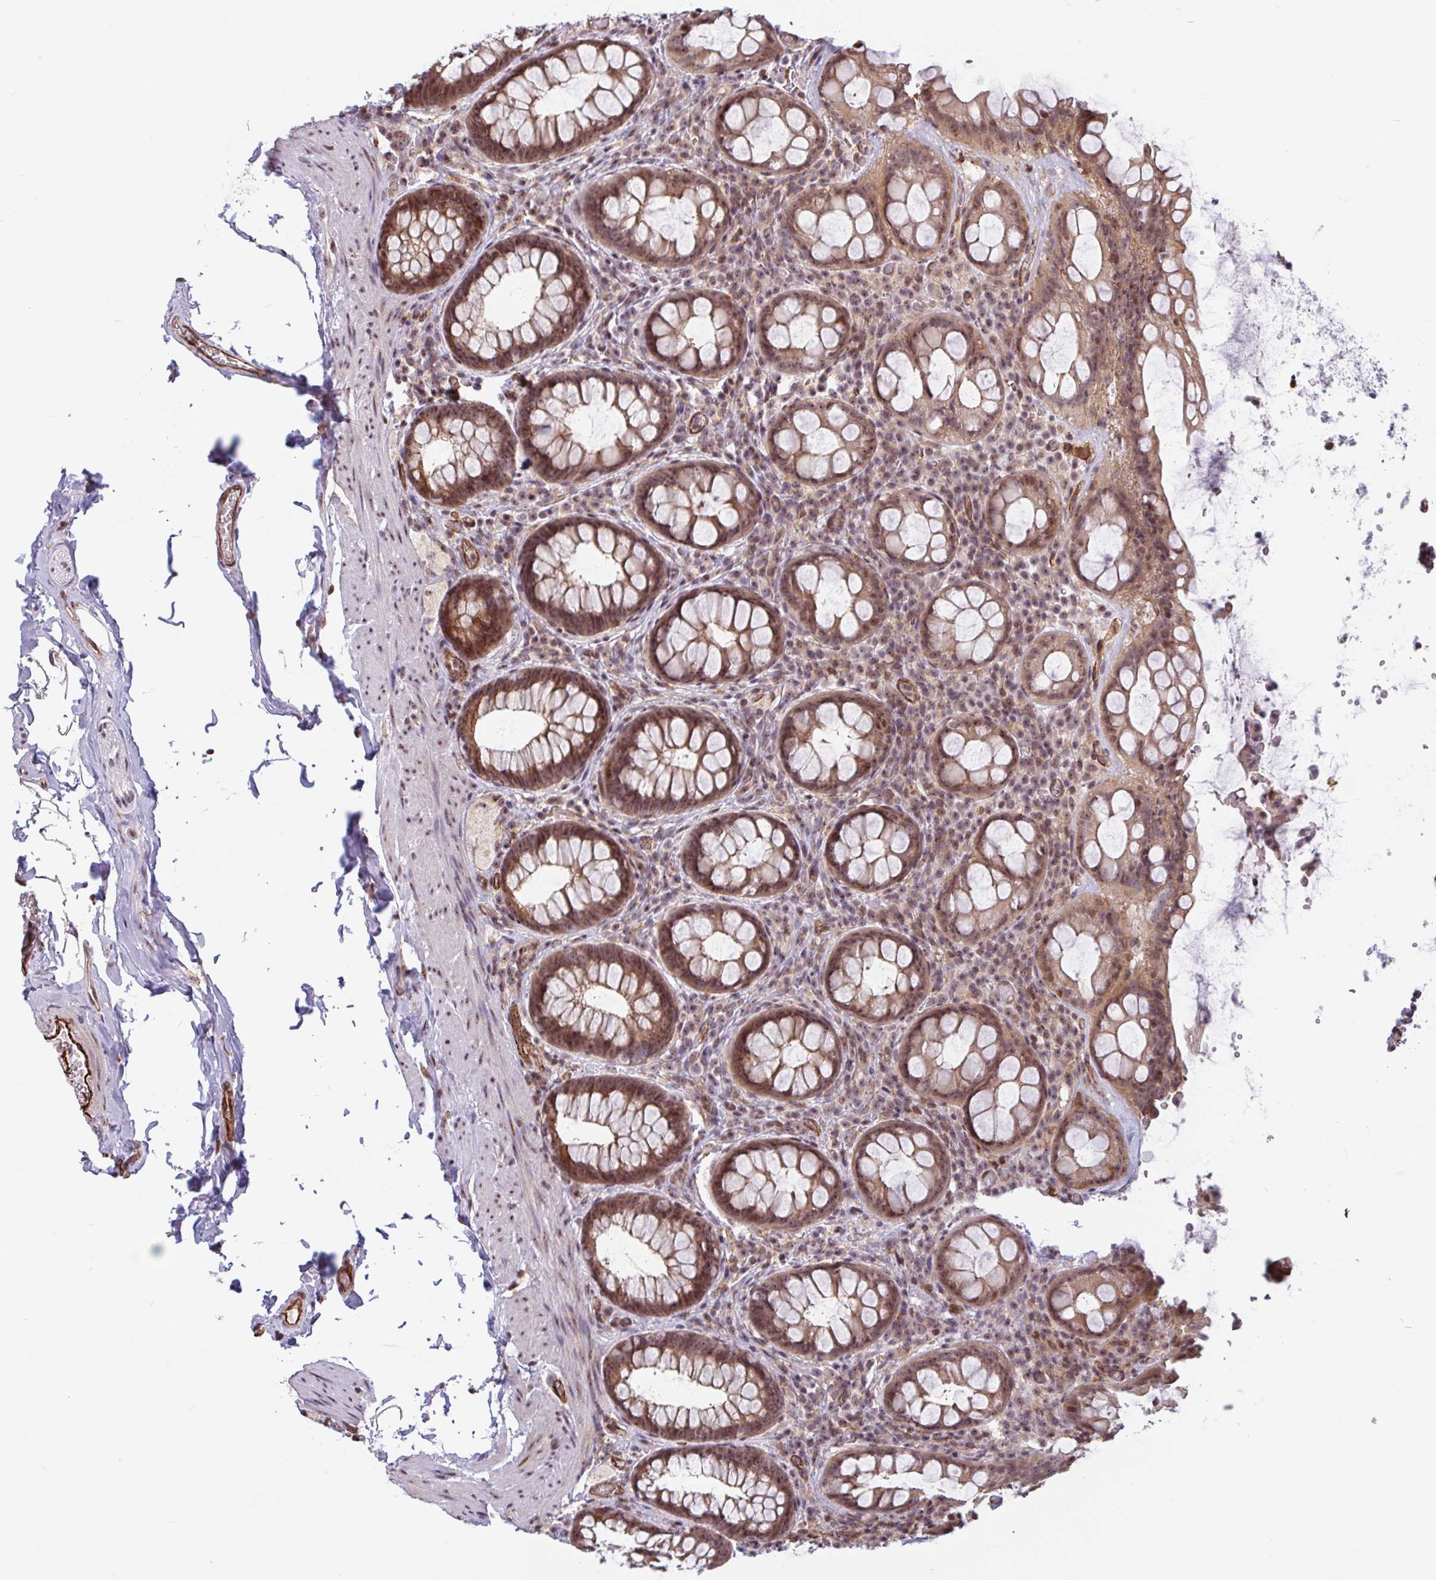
{"staining": {"intensity": "moderate", "quantity": ">75%", "location": "cytoplasmic/membranous,nuclear"}, "tissue": "rectum", "cell_type": "Glandular cells", "image_type": "normal", "snomed": [{"axis": "morphology", "description": "Normal tissue, NOS"}, {"axis": "topography", "description": "Rectum"}], "caption": "Glandular cells exhibit medium levels of moderate cytoplasmic/membranous,nuclear staining in approximately >75% of cells in unremarkable human rectum.", "gene": "ZNF689", "patient": {"sex": "female", "age": 69}}